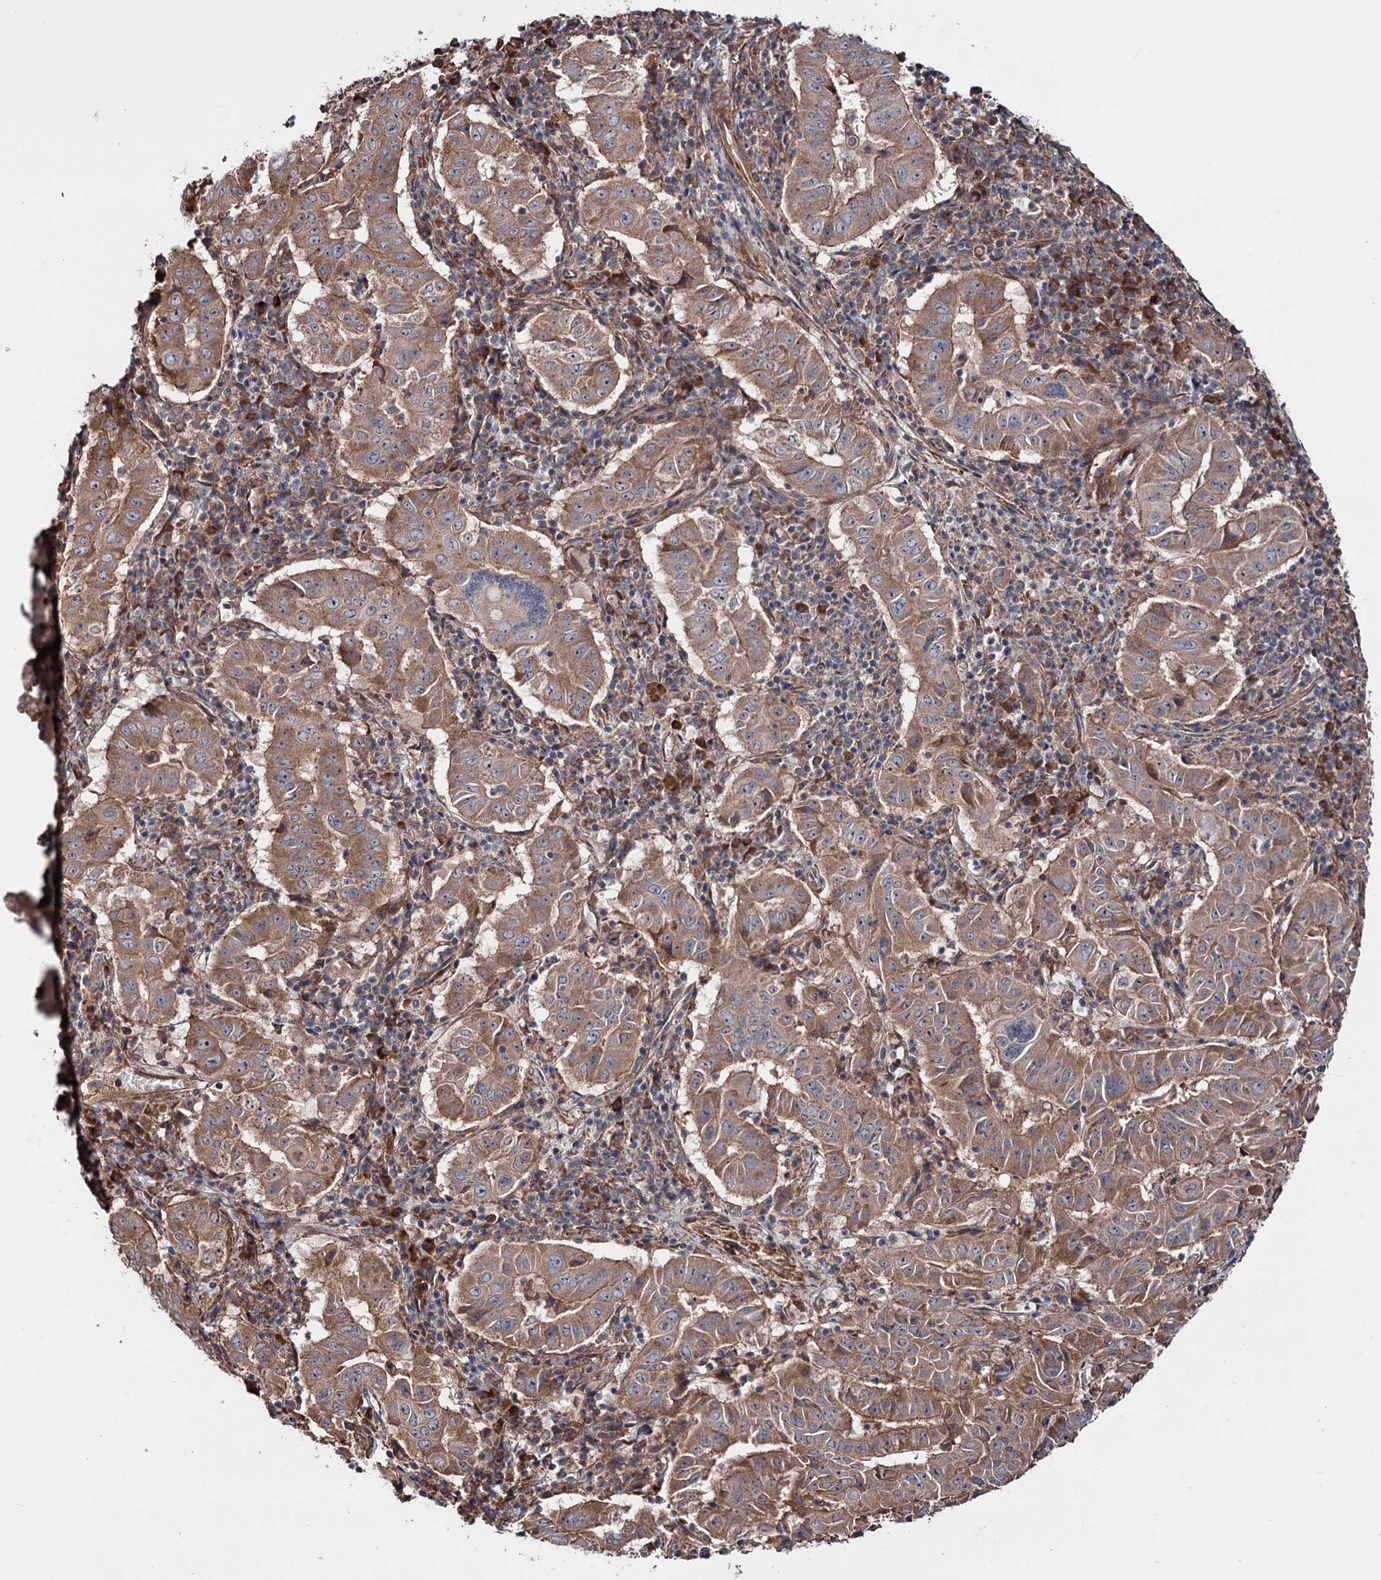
{"staining": {"intensity": "moderate", "quantity": ">75%", "location": "cytoplasmic/membranous"}, "tissue": "pancreatic cancer", "cell_type": "Tumor cells", "image_type": "cancer", "snomed": [{"axis": "morphology", "description": "Adenocarcinoma, NOS"}, {"axis": "topography", "description": "Pancreas"}], "caption": "This histopathology image shows IHC staining of pancreatic cancer (adenocarcinoma), with medium moderate cytoplasmic/membranous staining in about >75% of tumor cells.", "gene": "FERMT2", "patient": {"sex": "male", "age": 63}}